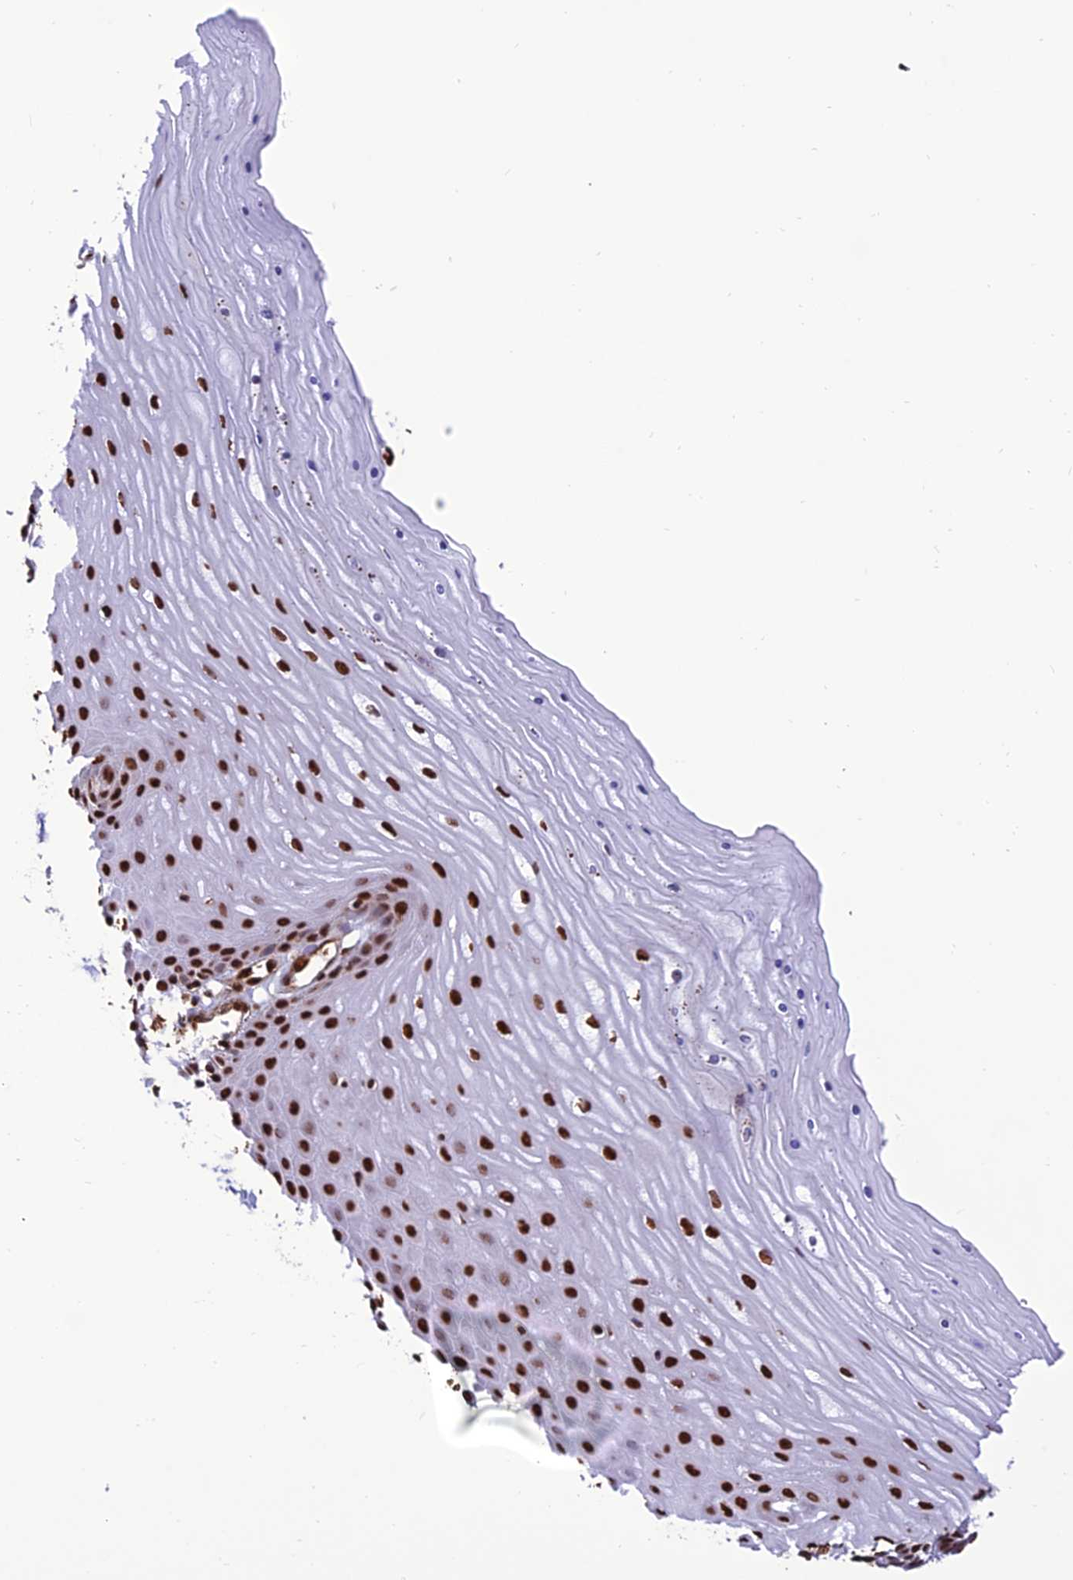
{"staining": {"intensity": "strong", "quantity": ">75%", "location": "nuclear"}, "tissue": "cervix", "cell_type": "Glandular cells", "image_type": "normal", "snomed": [{"axis": "morphology", "description": "Normal tissue, NOS"}, {"axis": "topography", "description": "Cervix"}], "caption": "Protein staining demonstrates strong nuclear expression in approximately >75% of glandular cells in benign cervix.", "gene": "INO80E", "patient": {"sex": "female", "age": 55}}